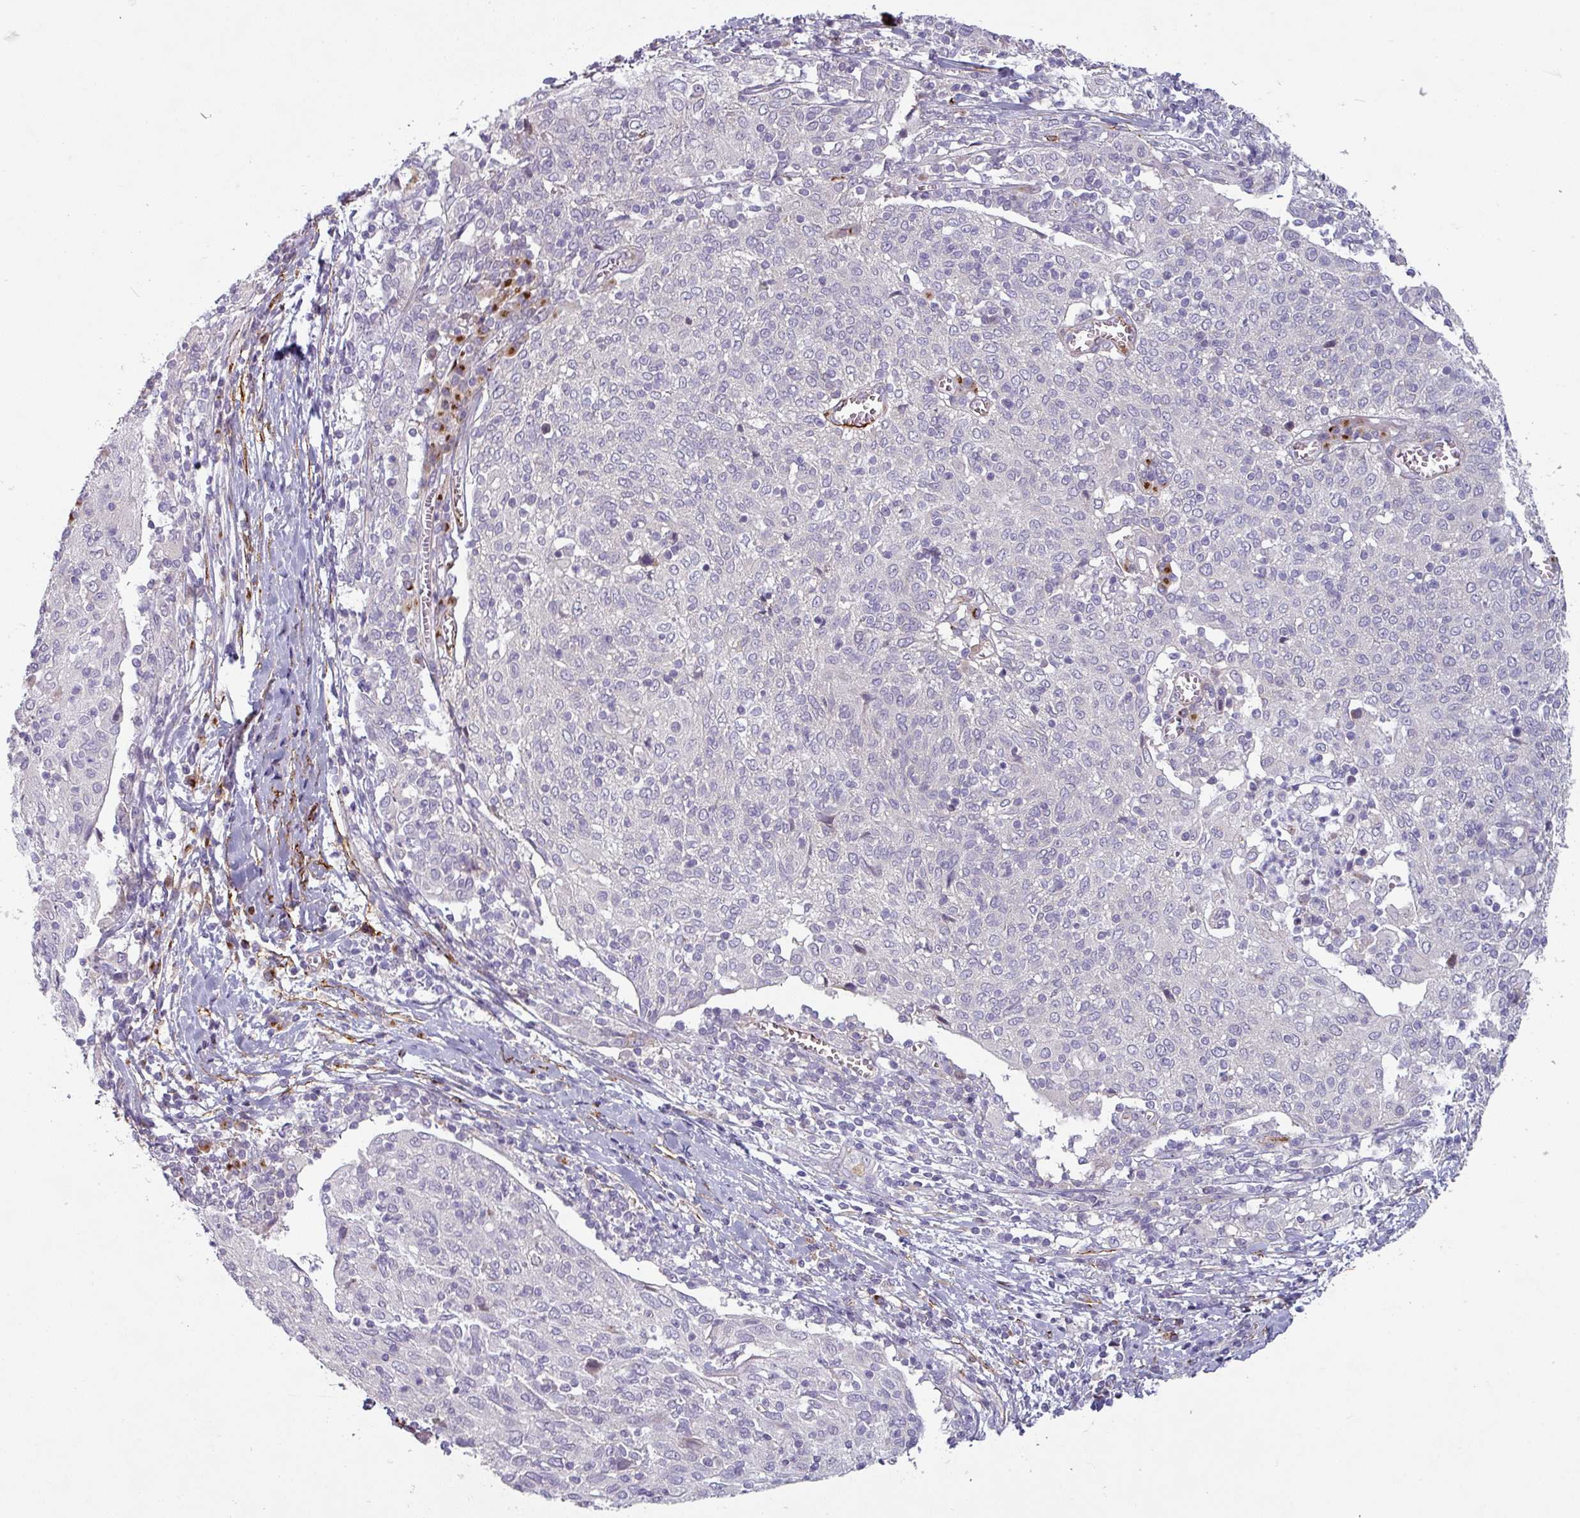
{"staining": {"intensity": "negative", "quantity": "none", "location": "none"}, "tissue": "cervical cancer", "cell_type": "Tumor cells", "image_type": "cancer", "snomed": [{"axis": "morphology", "description": "Squamous cell carcinoma, NOS"}, {"axis": "topography", "description": "Cervix"}], "caption": "The image displays no significant expression in tumor cells of squamous cell carcinoma (cervical). (DAB (3,3'-diaminobenzidine) immunohistochemistry (IHC) visualized using brightfield microscopy, high magnification).", "gene": "PRODH2", "patient": {"sex": "female", "age": 52}}